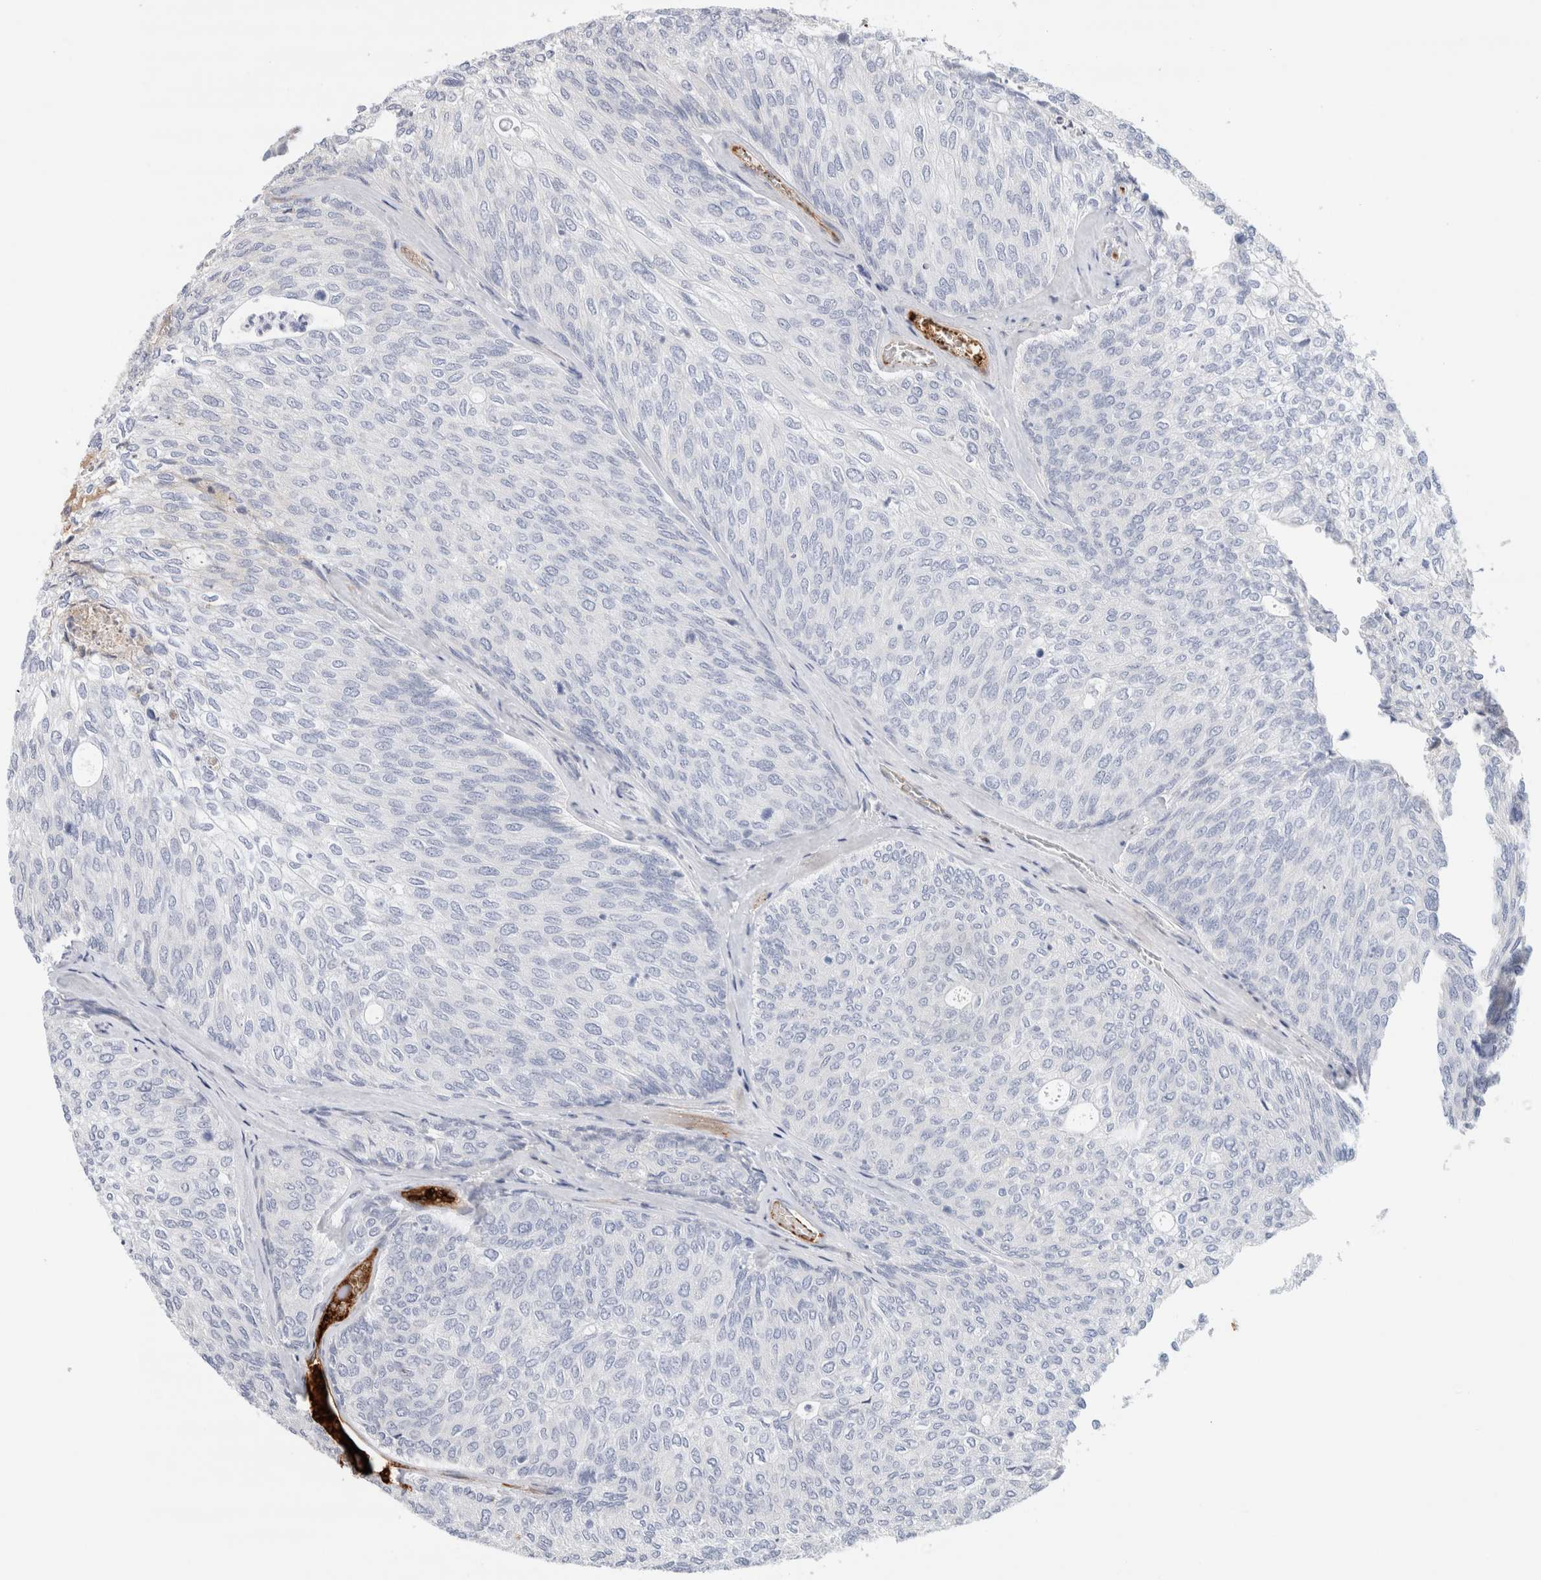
{"staining": {"intensity": "negative", "quantity": "none", "location": "none"}, "tissue": "urothelial cancer", "cell_type": "Tumor cells", "image_type": "cancer", "snomed": [{"axis": "morphology", "description": "Urothelial carcinoma, Low grade"}, {"axis": "topography", "description": "Urinary bladder"}], "caption": "A histopathology image of human urothelial cancer is negative for staining in tumor cells.", "gene": "ECHDC2", "patient": {"sex": "female", "age": 79}}